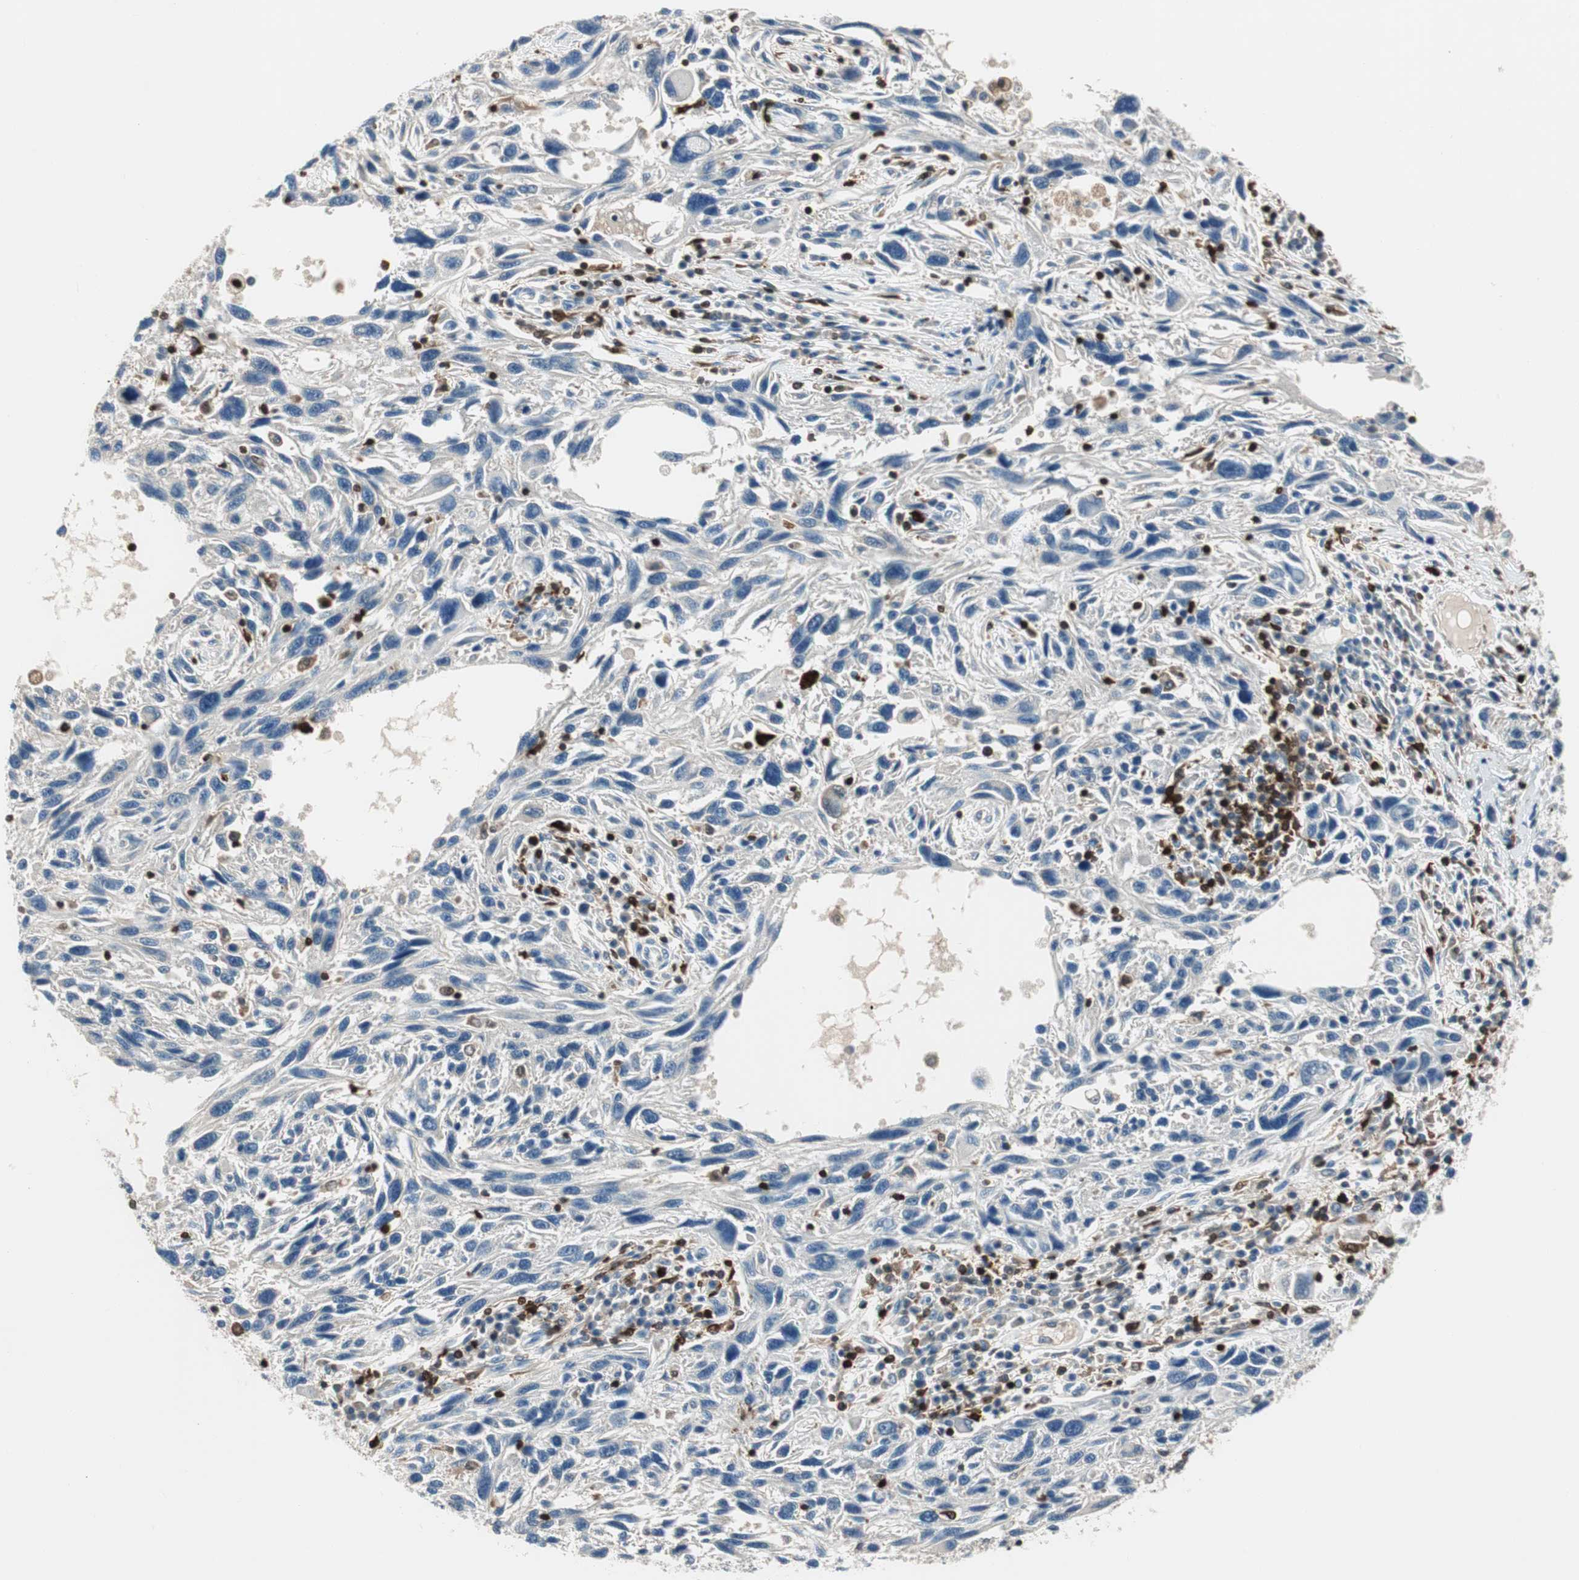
{"staining": {"intensity": "negative", "quantity": "none", "location": "none"}, "tissue": "melanoma", "cell_type": "Tumor cells", "image_type": "cancer", "snomed": [{"axis": "morphology", "description": "Malignant melanoma, NOS"}, {"axis": "topography", "description": "Skin"}], "caption": "The IHC image has no significant positivity in tumor cells of melanoma tissue.", "gene": "COTL1", "patient": {"sex": "male", "age": 53}}